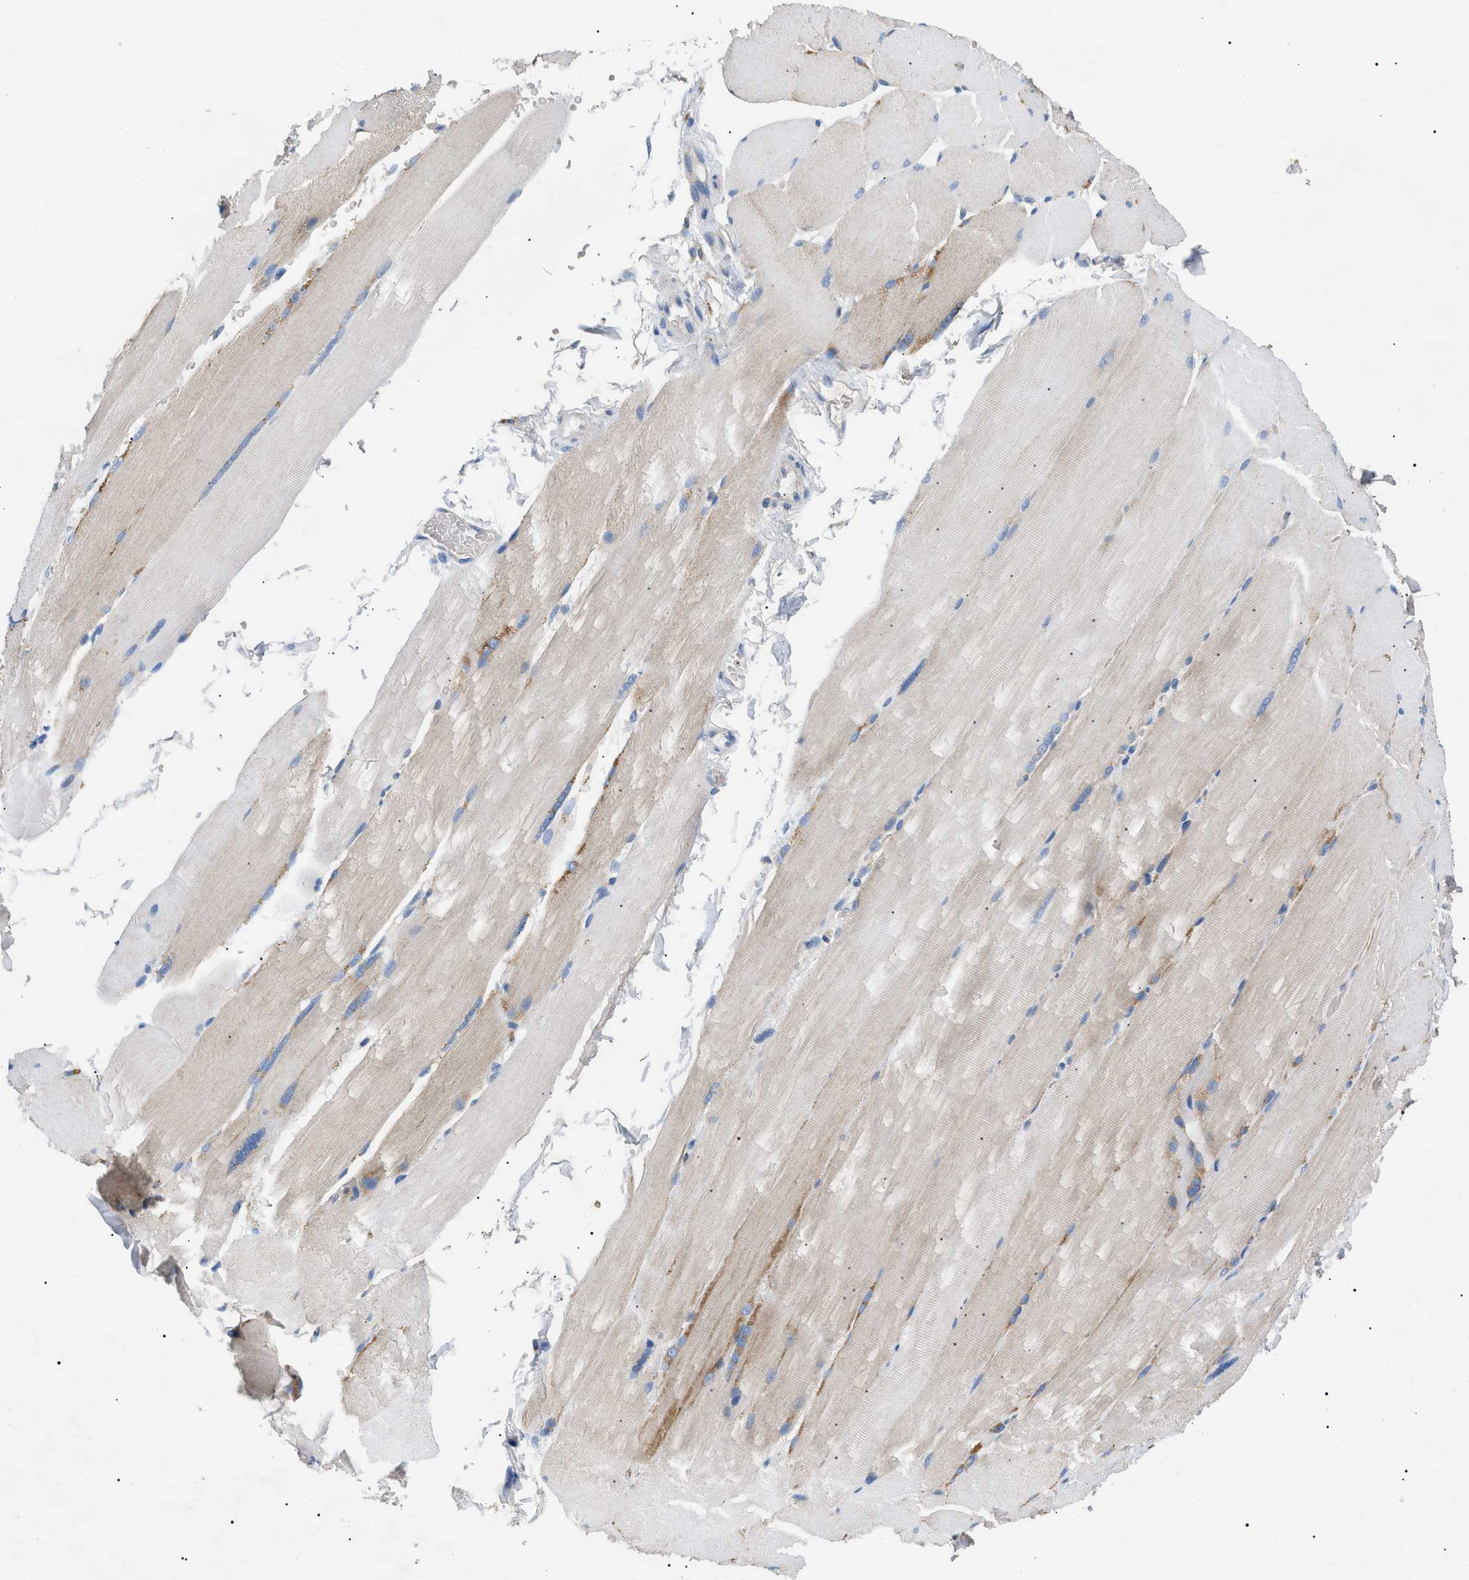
{"staining": {"intensity": "moderate", "quantity": "<25%", "location": "cytoplasmic/membranous"}, "tissue": "skeletal muscle", "cell_type": "Myocytes", "image_type": "normal", "snomed": [{"axis": "morphology", "description": "Normal tissue, NOS"}, {"axis": "topography", "description": "Skin"}, {"axis": "topography", "description": "Skeletal muscle"}], "caption": "IHC image of benign skeletal muscle stained for a protein (brown), which reveals low levels of moderate cytoplasmic/membranous expression in about <25% of myocytes.", "gene": "TOMM6", "patient": {"sex": "male", "age": 83}}